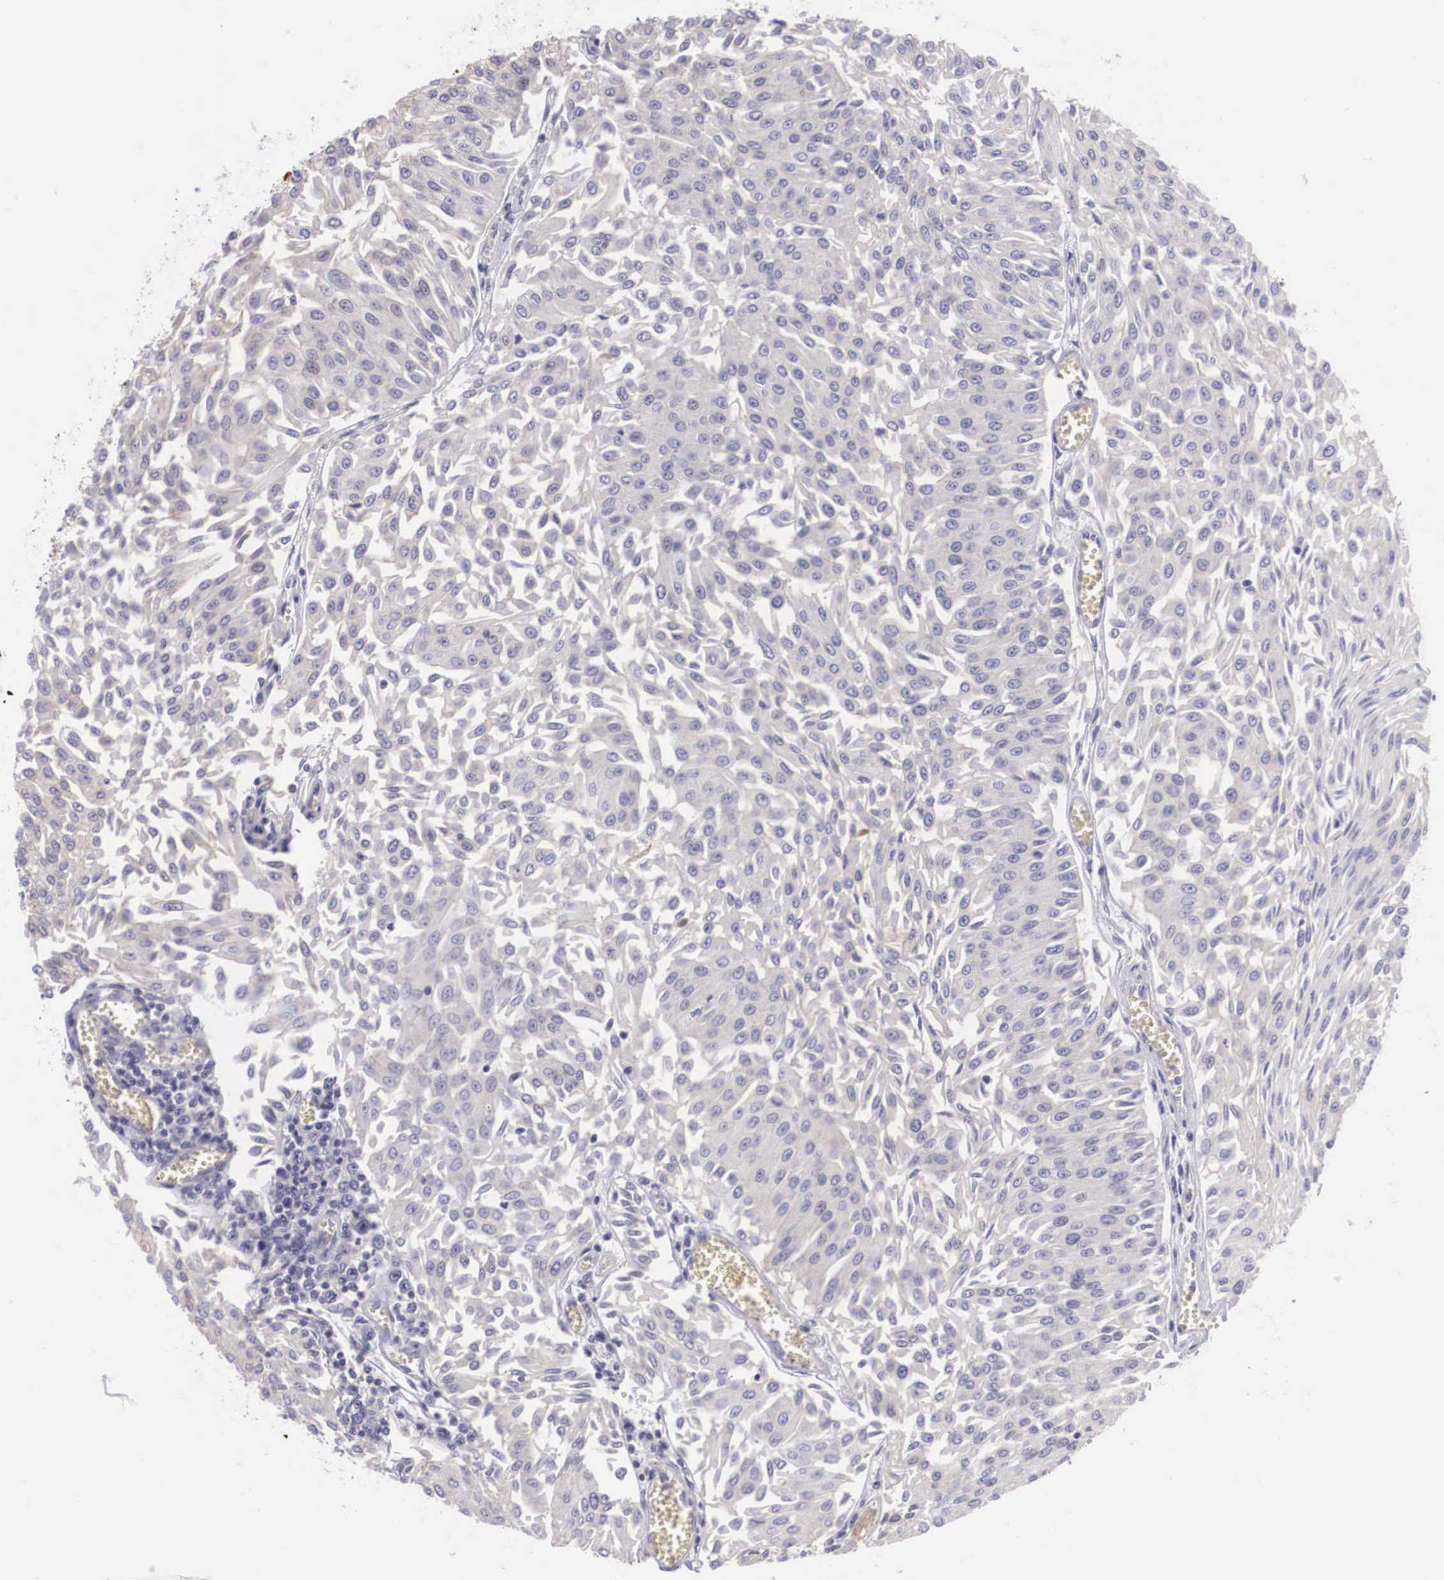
{"staining": {"intensity": "negative", "quantity": "none", "location": "none"}, "tissue": "urothelial cancer", "cell_type": "Tumor cells", "image_type": "cancer", "snomed": [{"axis": "morphology", "description": "Urothelial carcinoma, Low grade"}, {"axis": "topography", "description": "Urinary bladder"}], "caption": "This is an immunohistochemistry (IHC) micrograph of human urothelial carcinoma (low-grade). There is no expression in tumor cells.", "gene": "CLU", "patient": {"sex": "male", "age": 86}}